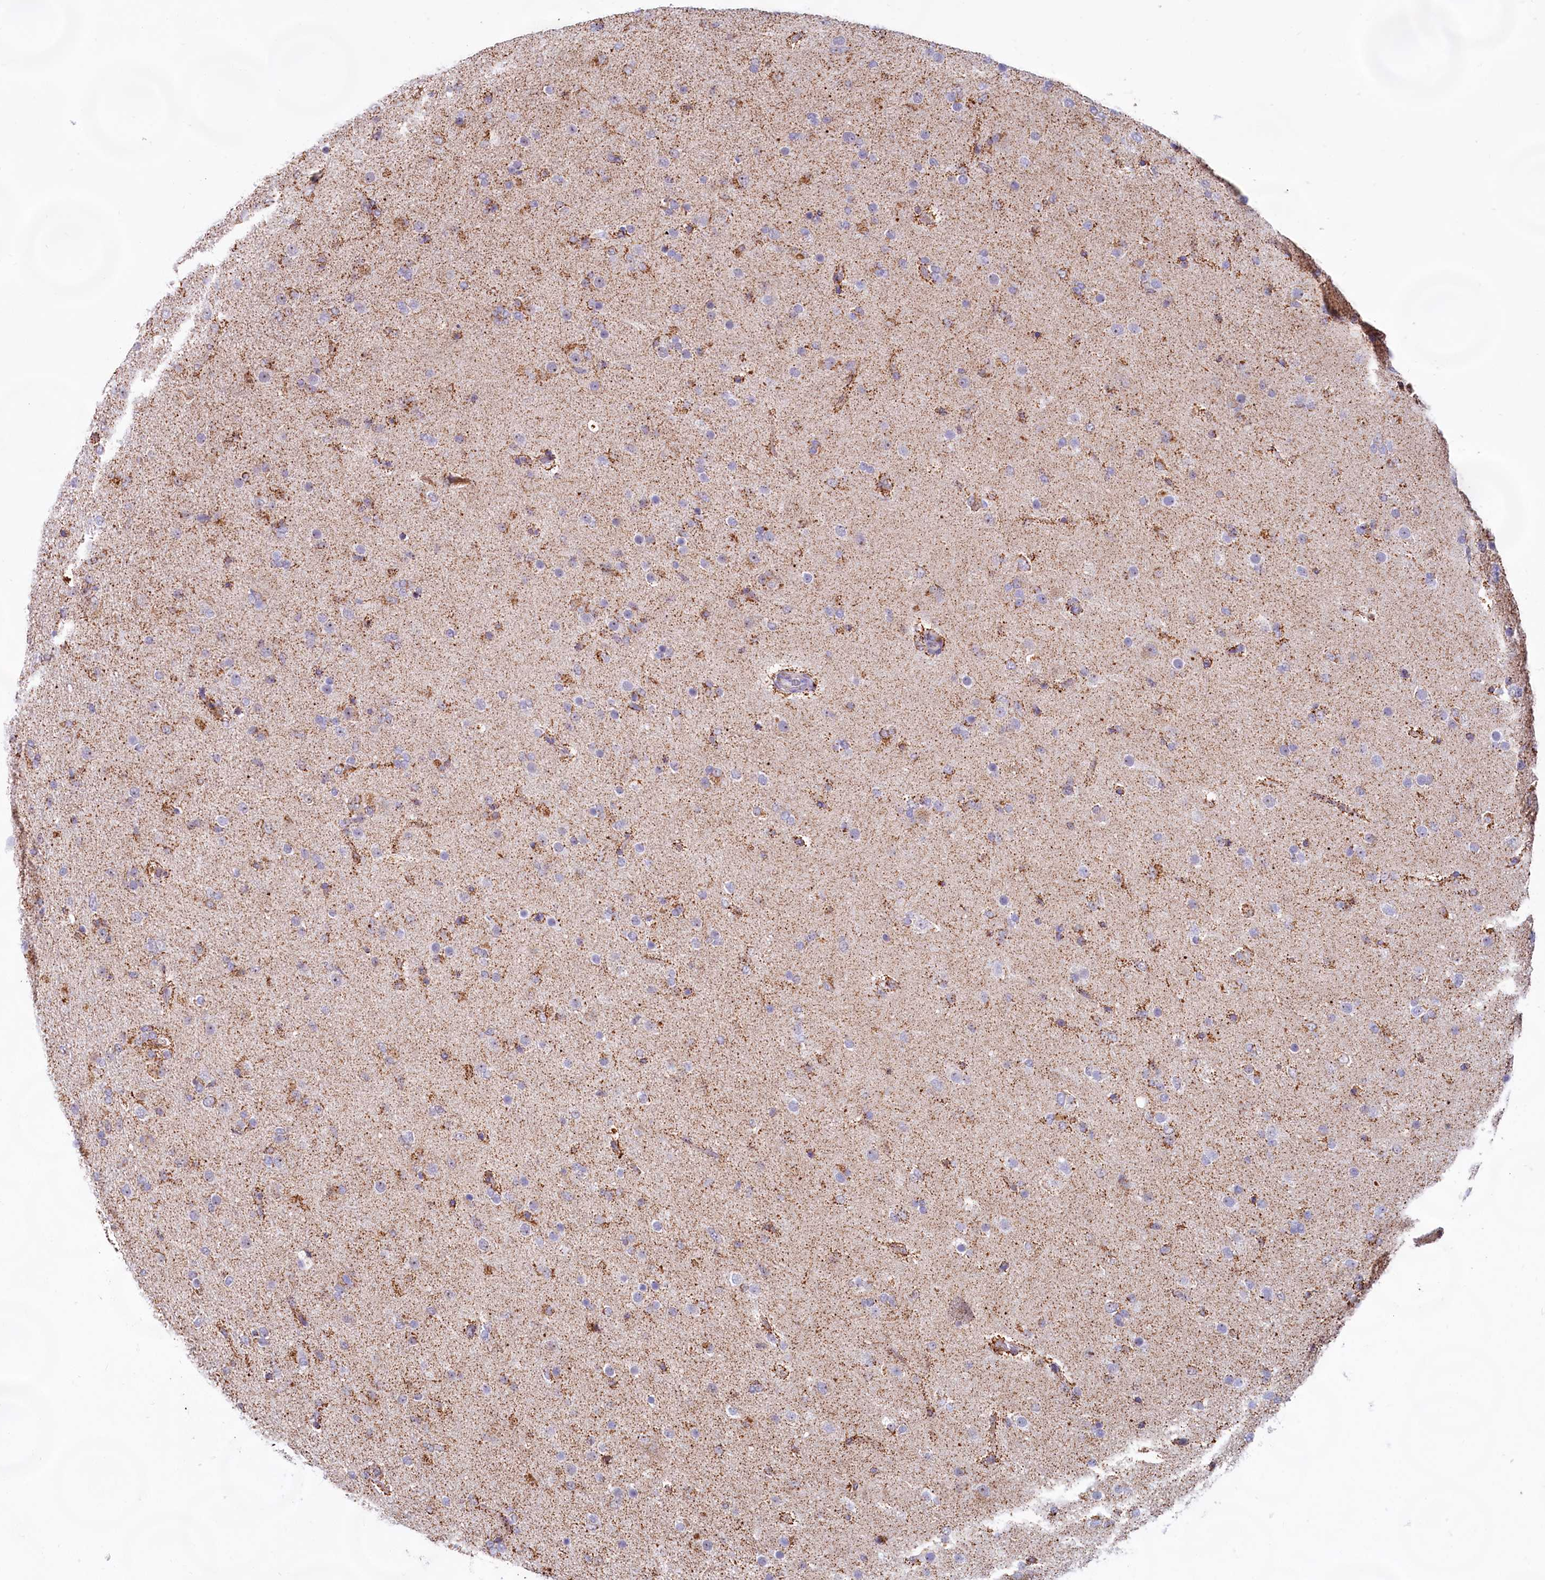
{"staining": {"intensity": "moderate", "quantity": "<25%", "location": "cytoplasmic/membranous"}, "tissue": "glioma", "cell_type": "Tumor cells", "image_type": "cancer", "snomed": [{"axis": "morphology", "description": "Glioma, malignant, Low grade"}, {"axis": "topography", "description": "Brain"}], "caption": "High-power microscopy captured an IHC photomicrograph of glioma, revealing moderate cytoplasmic/membranous positivity in approximately <25% of tumor cells.", "gene": "C1D", "patient": {"sex": "male", "age": 65}}